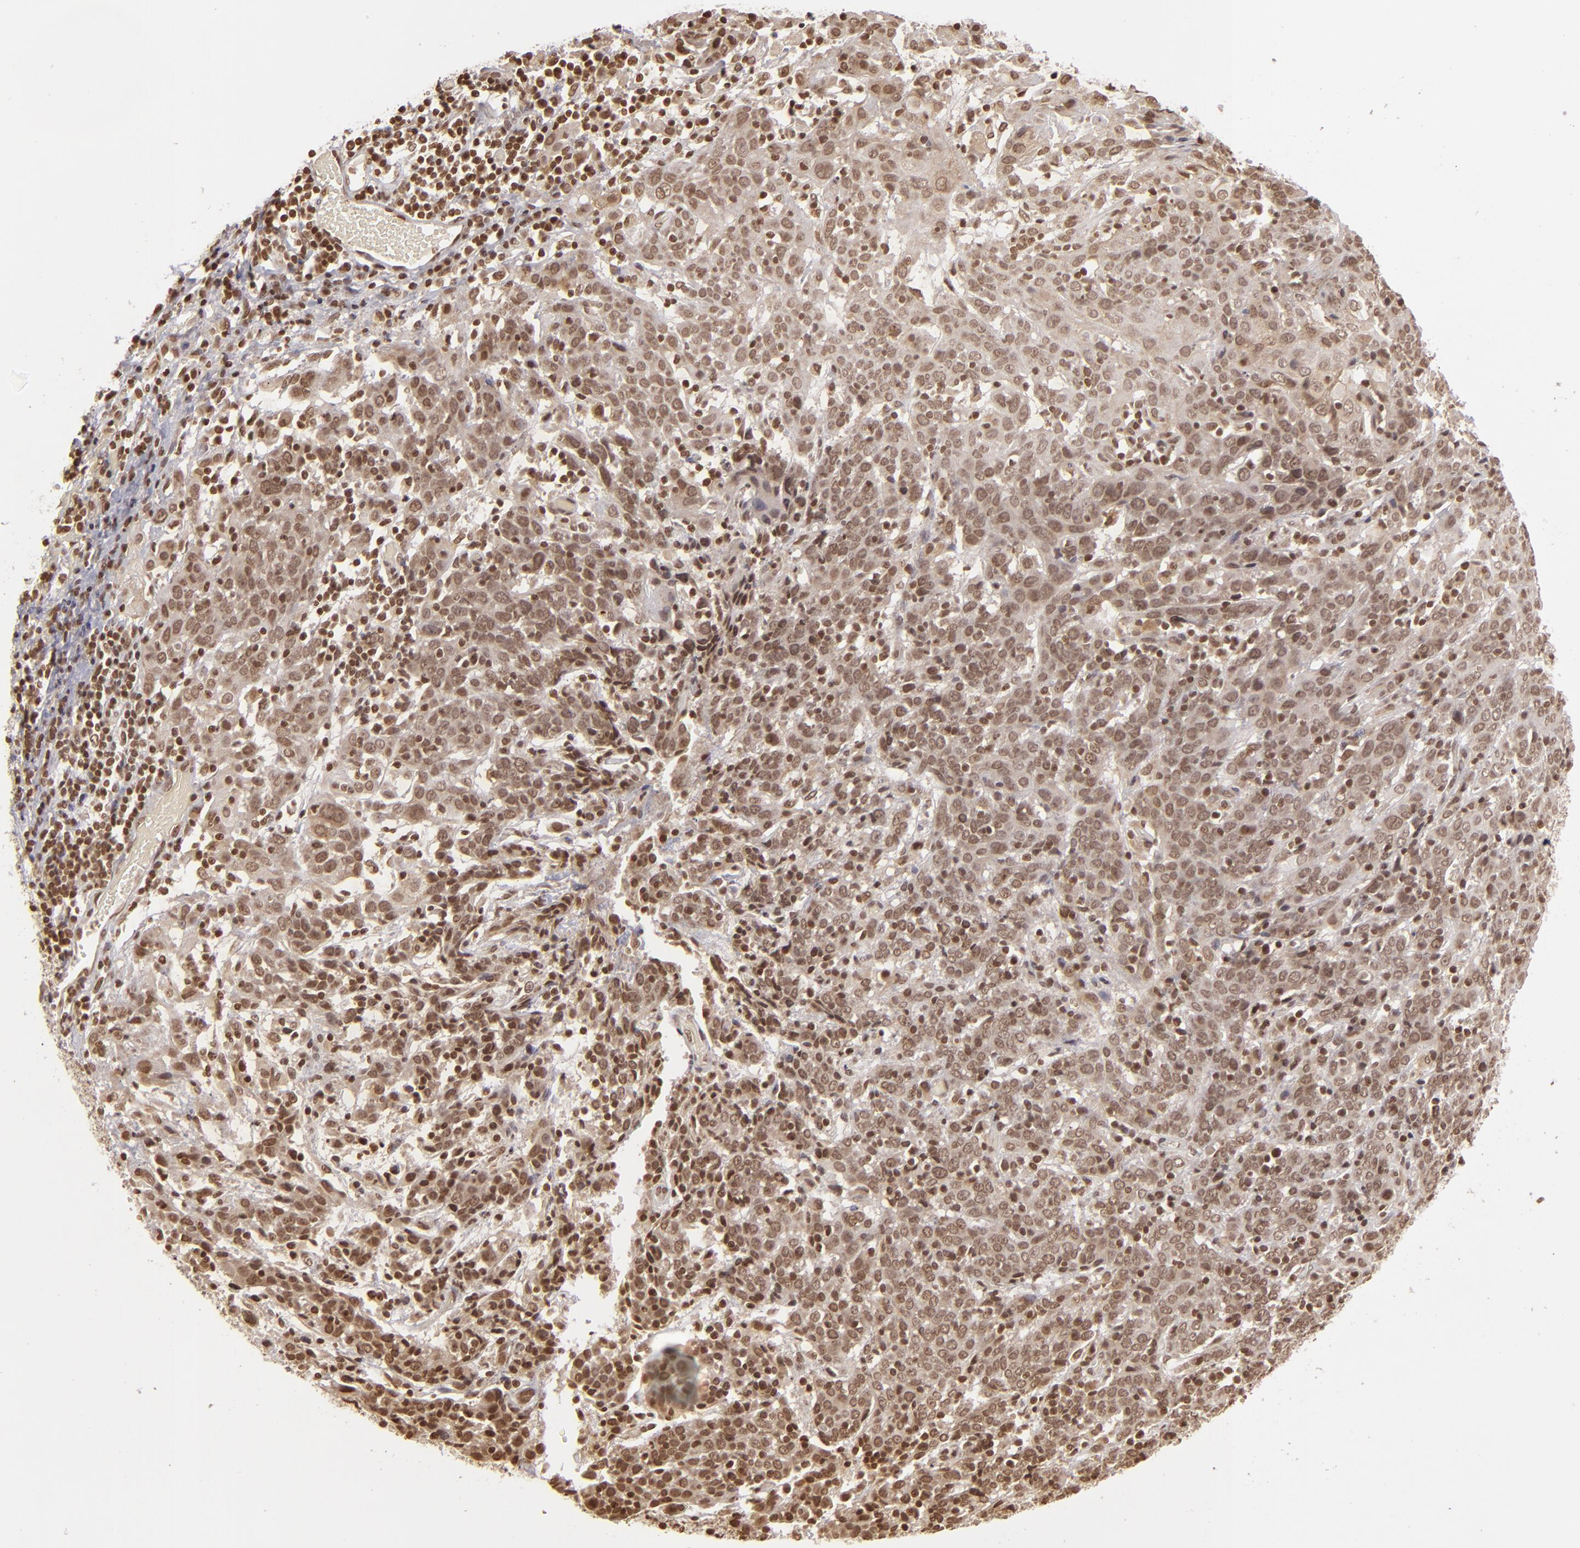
{"staining": {"intensity": "weak", "quantity": "25%-75%", "location": "nuclear"}, "tissue": "cervical cancer", "cell_type": "Tumor cells", "image_type": "cancer", "snomed": [{"axis": "morphology", "description": "Normal tissue, NOS"}, {"axis": "morphology", "description": "Squamous cell carcinoma, NOS"}, {"axis": "topography", "description": "Cervix"}], "caption": "Protein staining reveals weak nuclear staining in about 25%-75% of tumor cells in cervical squamous cell carcinoma. The staining was performed using DAB (3,3'-diaminobenzidine), with brown indicating positive protein expression. Nuclei are stained blue with hematoxylin.", "gene": "CUL3", "patient": {"sex": "female", "age": 67}}